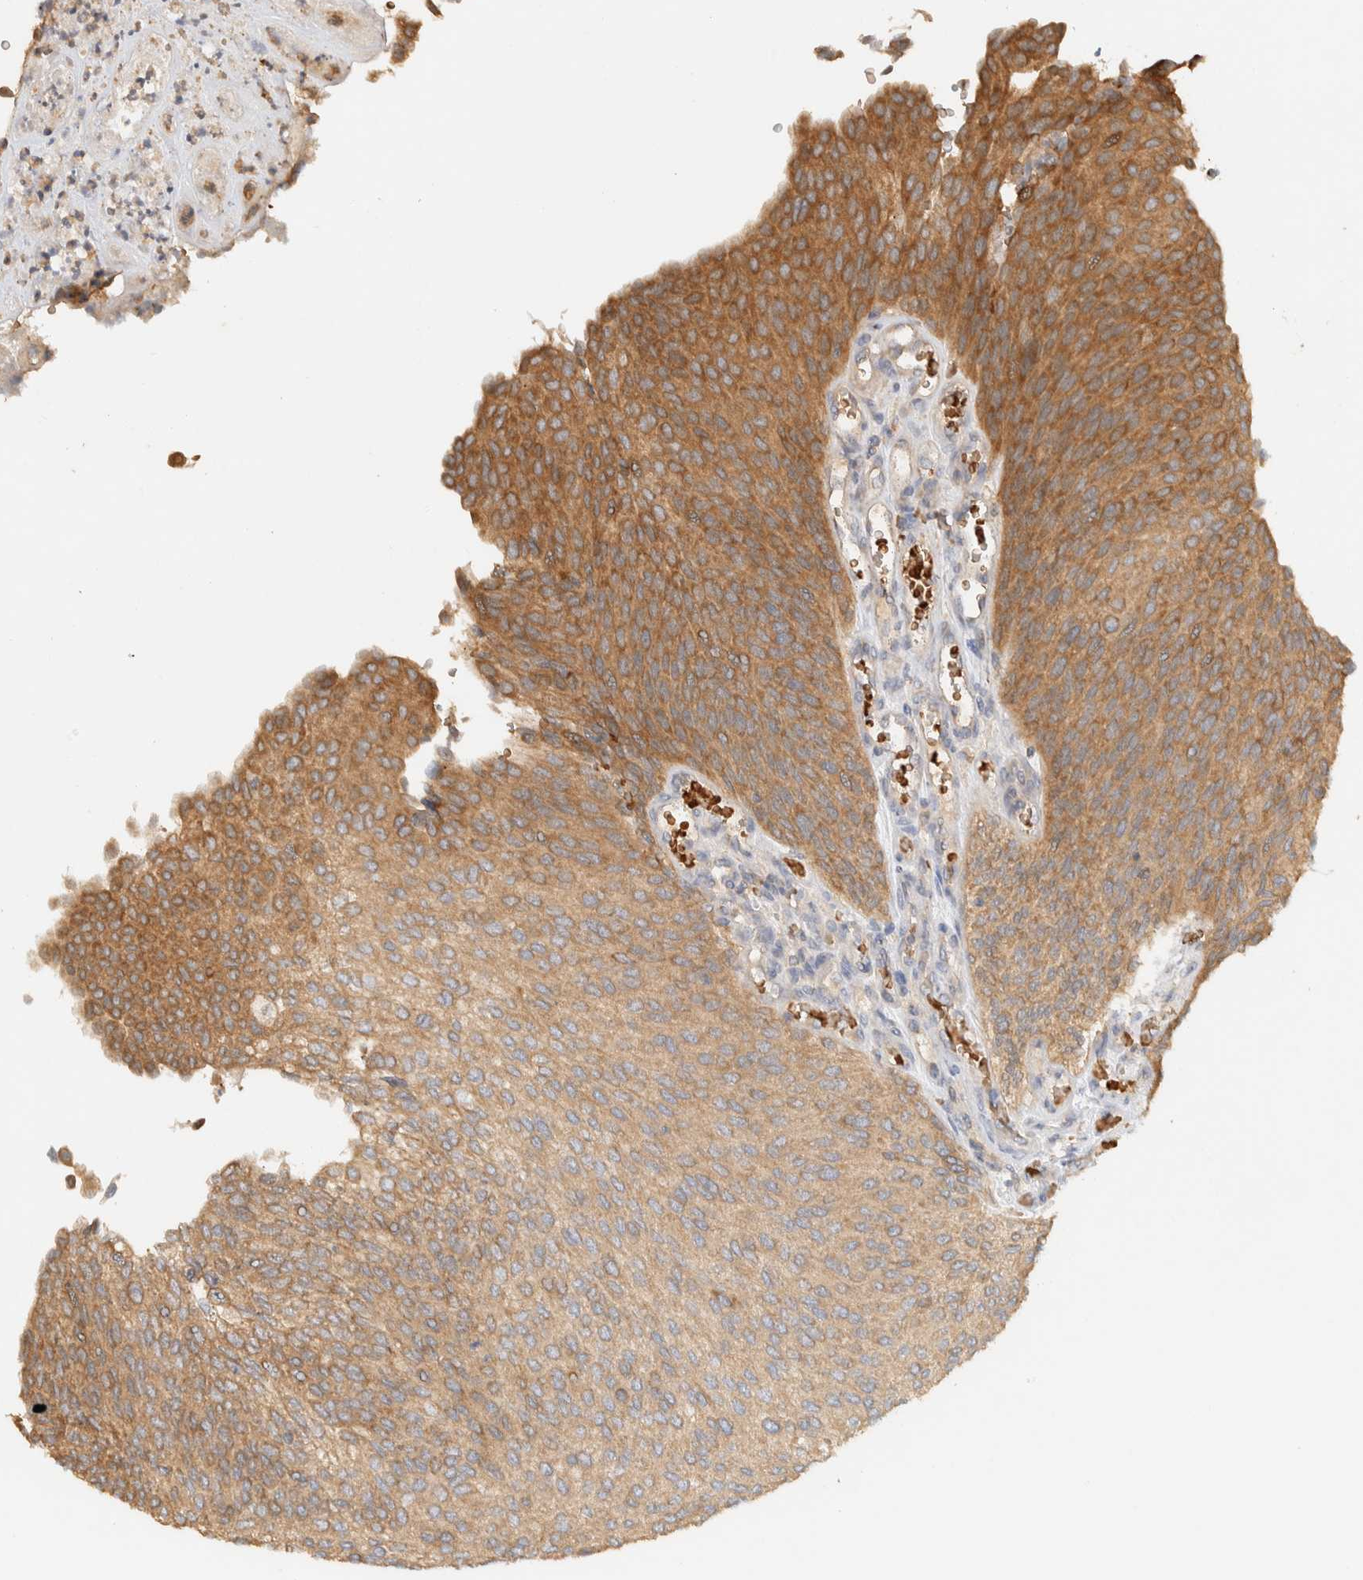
{"staining": {"intensity": "moderate", "quantity": "25%-75%", "location": "cytoplasmic/membranous"}, "tissue": "urothelial cancer", "cell_type": "Tumor cells", "image_type": "cancer", "snomed": [{"axis": "morphology", "description": "Urothelial carcinoma, Low grade"}, {"axis": "topography", "description": "Urinary bladder"}], "caption": "Tumor cells reveal medium levels of moderate cytoplasmic/membranous expression in about 25%-75% of cells in urothelial cancer.", "gene": "TTI2", "patient": {"sex": "female", "age": 79}}